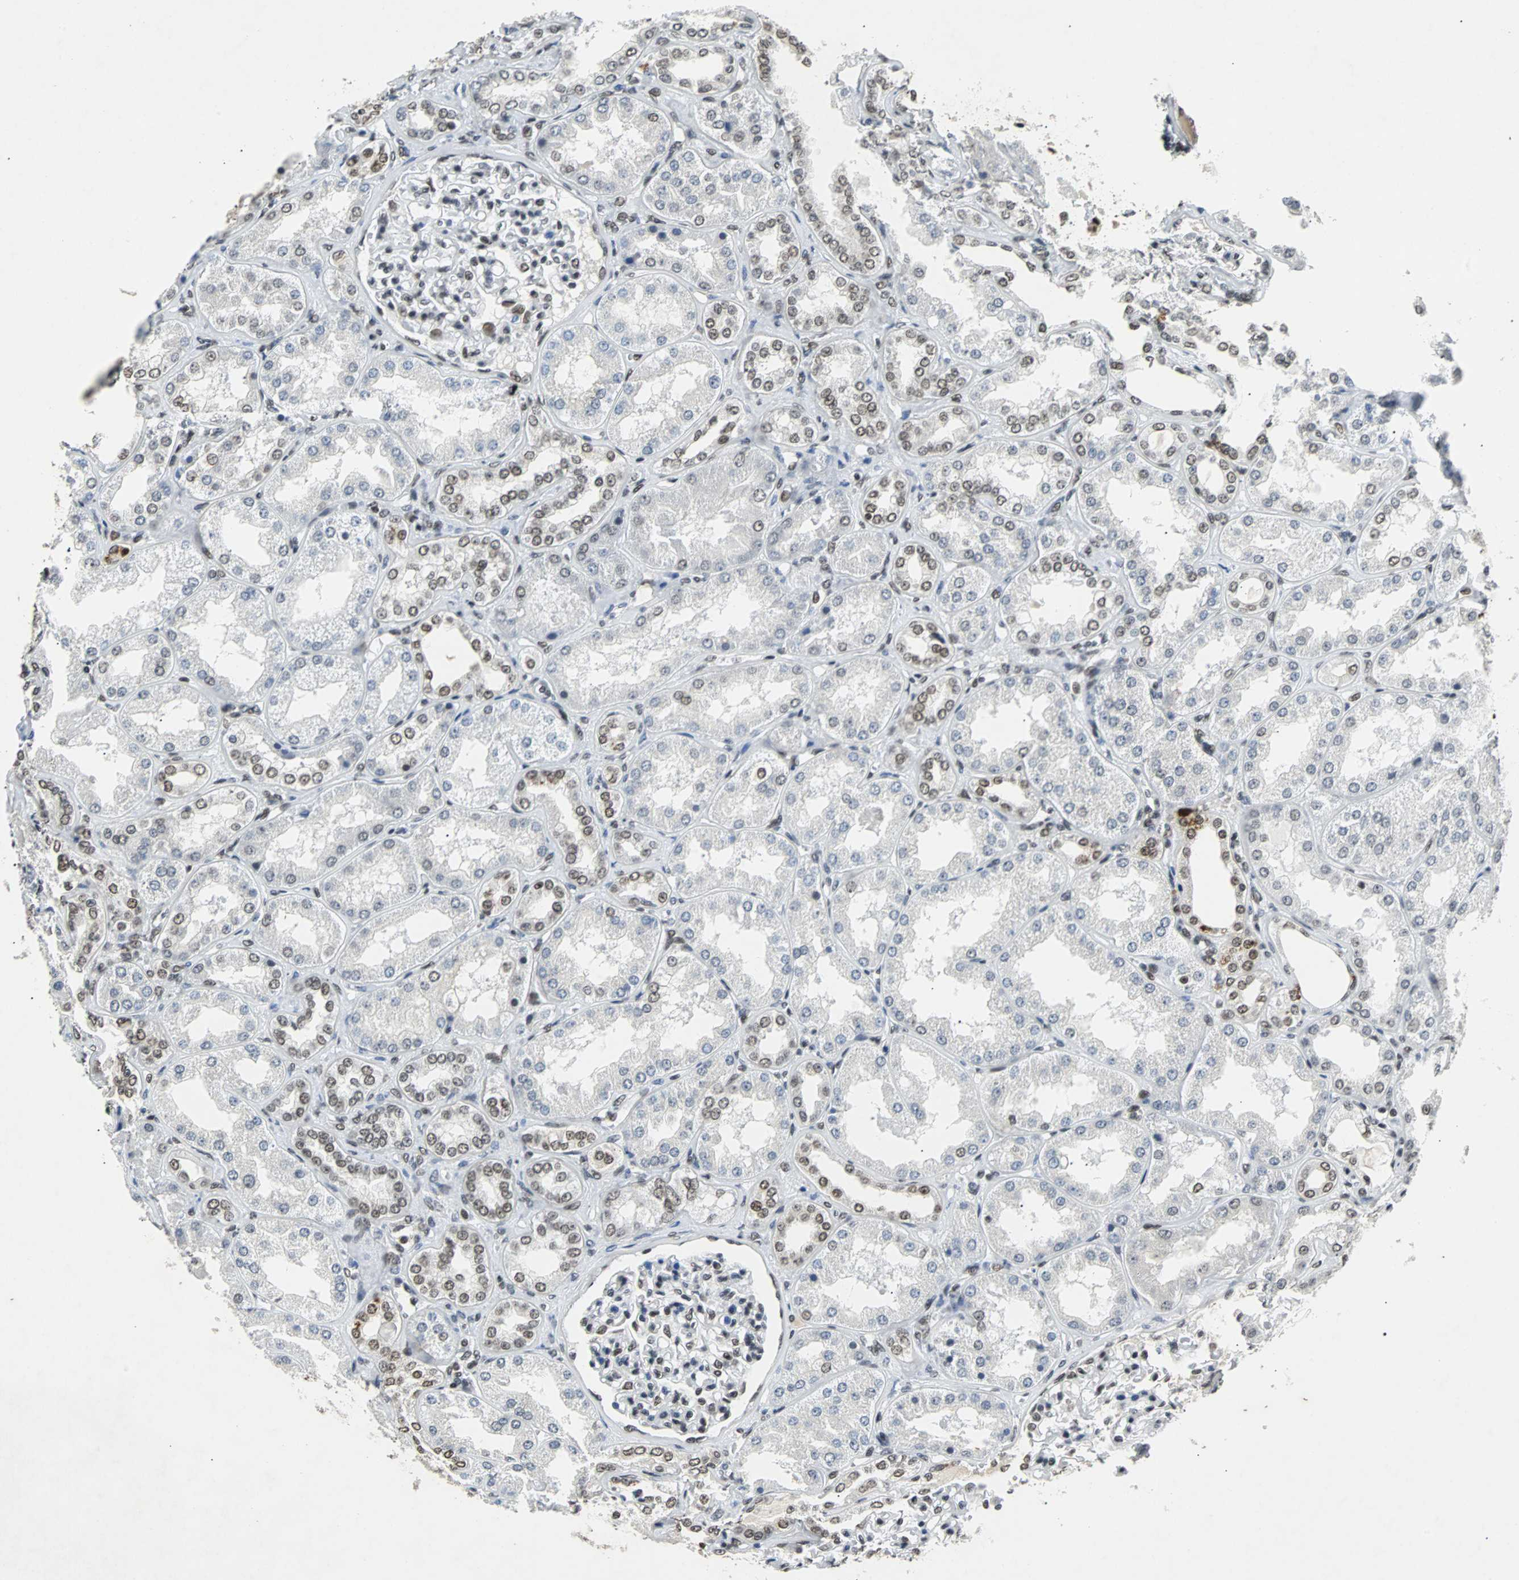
{"staining": {"intensity": "moderate", "quantity": "25%-75%", "location": "nuclear"}, "tissue": "kidney", "cell_type": "Cells in glomeruli", "image_type": "normal", "snomed": [{"axis": "morphology", "description": "Normal tissue, NOS"}, {"axis": "topography", "description": "Kidney"}], "caption": "There is medium levels of moderate nuclear positivity in cells in glomeruli of unremarkable kidney, as demonstrated by immunohistochemical staining (brown color).", "gene": "GATAD2A", "patient": {"sex": "female", "age": 56}}